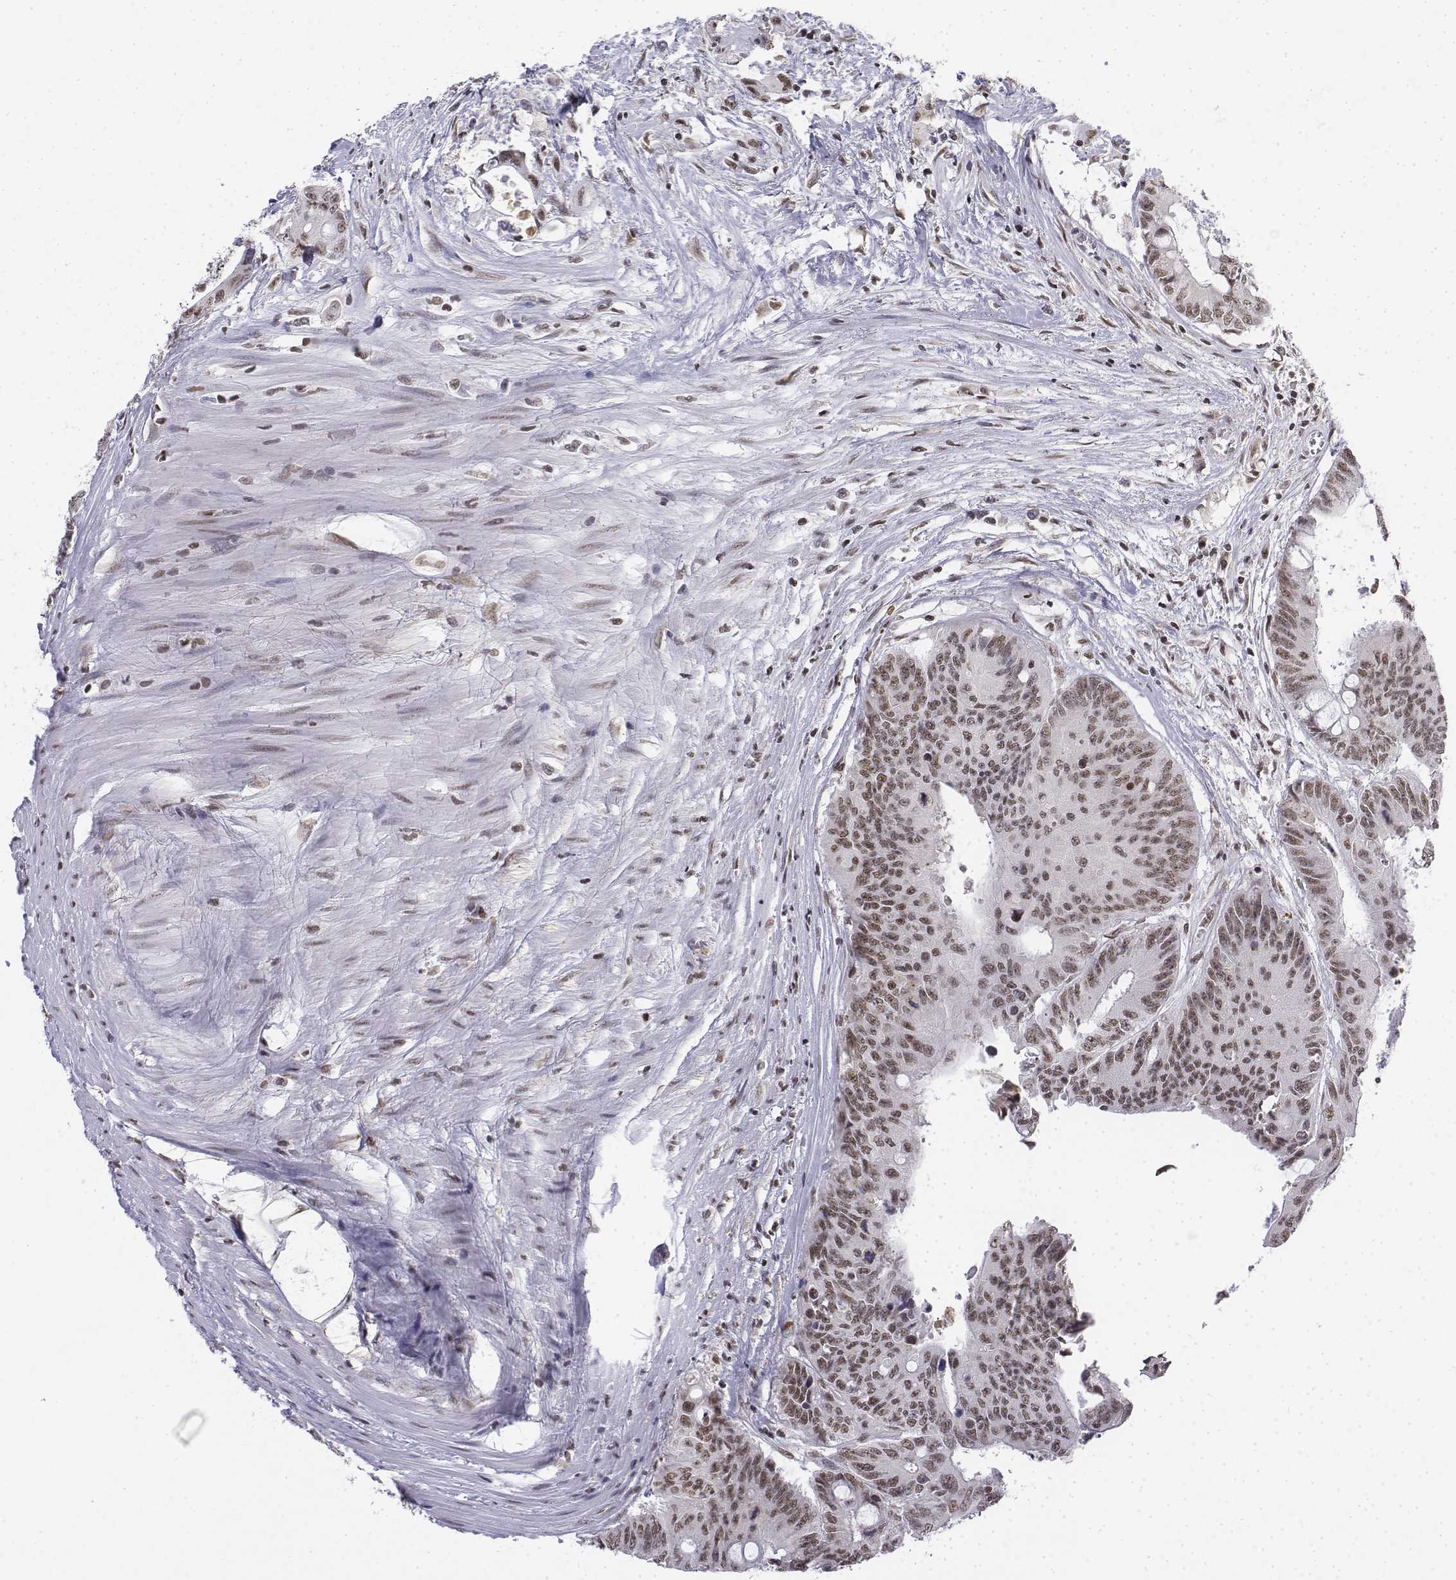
{"staining": {"intensity": "moderate", "quantity": ">75%", "location": "nuclear"}, "tissue": "colorectal cancer", "cell_type": "Tumor cells", "image_type": "cancer", "snomed": [{"axis": "morphology", "description": "Adenocarcinoma, NOS"}, {"axis": "topography", "description": "Rectum"}], "caption": "High-power microscopy captured an immunohistochemistry (IHC) photomicrograph of colorectal cancer (adenocarcinoma), revealing moderate nuclear expression in approximately >75% of tumor cells.", "gene": "SETD1A", "patient": {"sex": "male", "age": 59}}